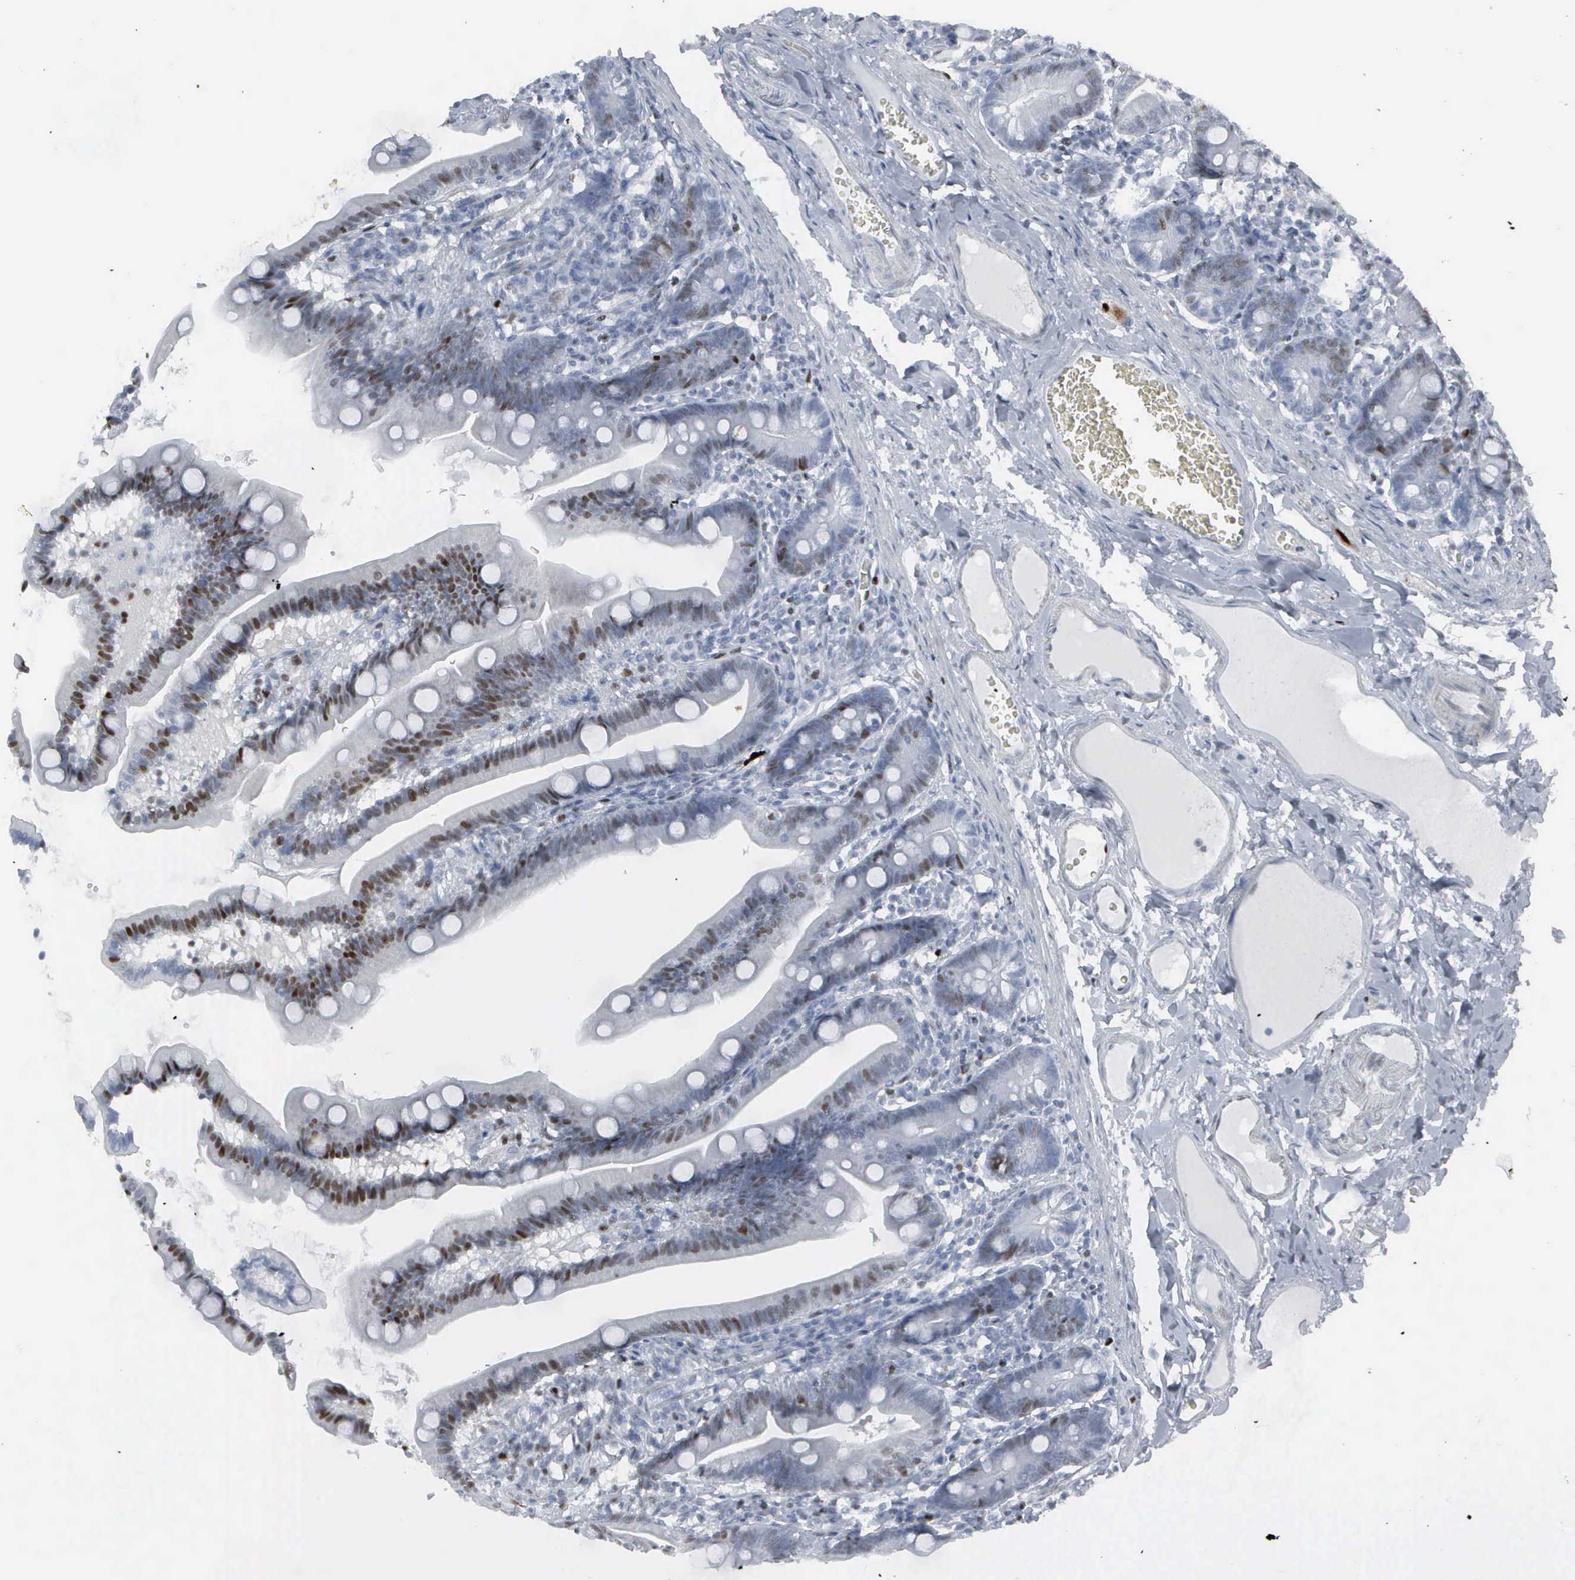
{"staining": {"intensity": "strong", "quantity": "25%-75%", "location": "nuclear"}, "tissue": "duodenum", "cell_type": "Glandular cells", "image_type": "normal", "snomed": [{"axis": "morphology", "description": "Normal tissue, NOS"}, {"axis": "topography", "description": "Duodenum"}], "caption": "Strong nuclear protein expression is identified in approximately 25%-75% of glandular cells in duodenum.", "gene": "CCND3", "patient": {"sex": "female", "age": 75}}